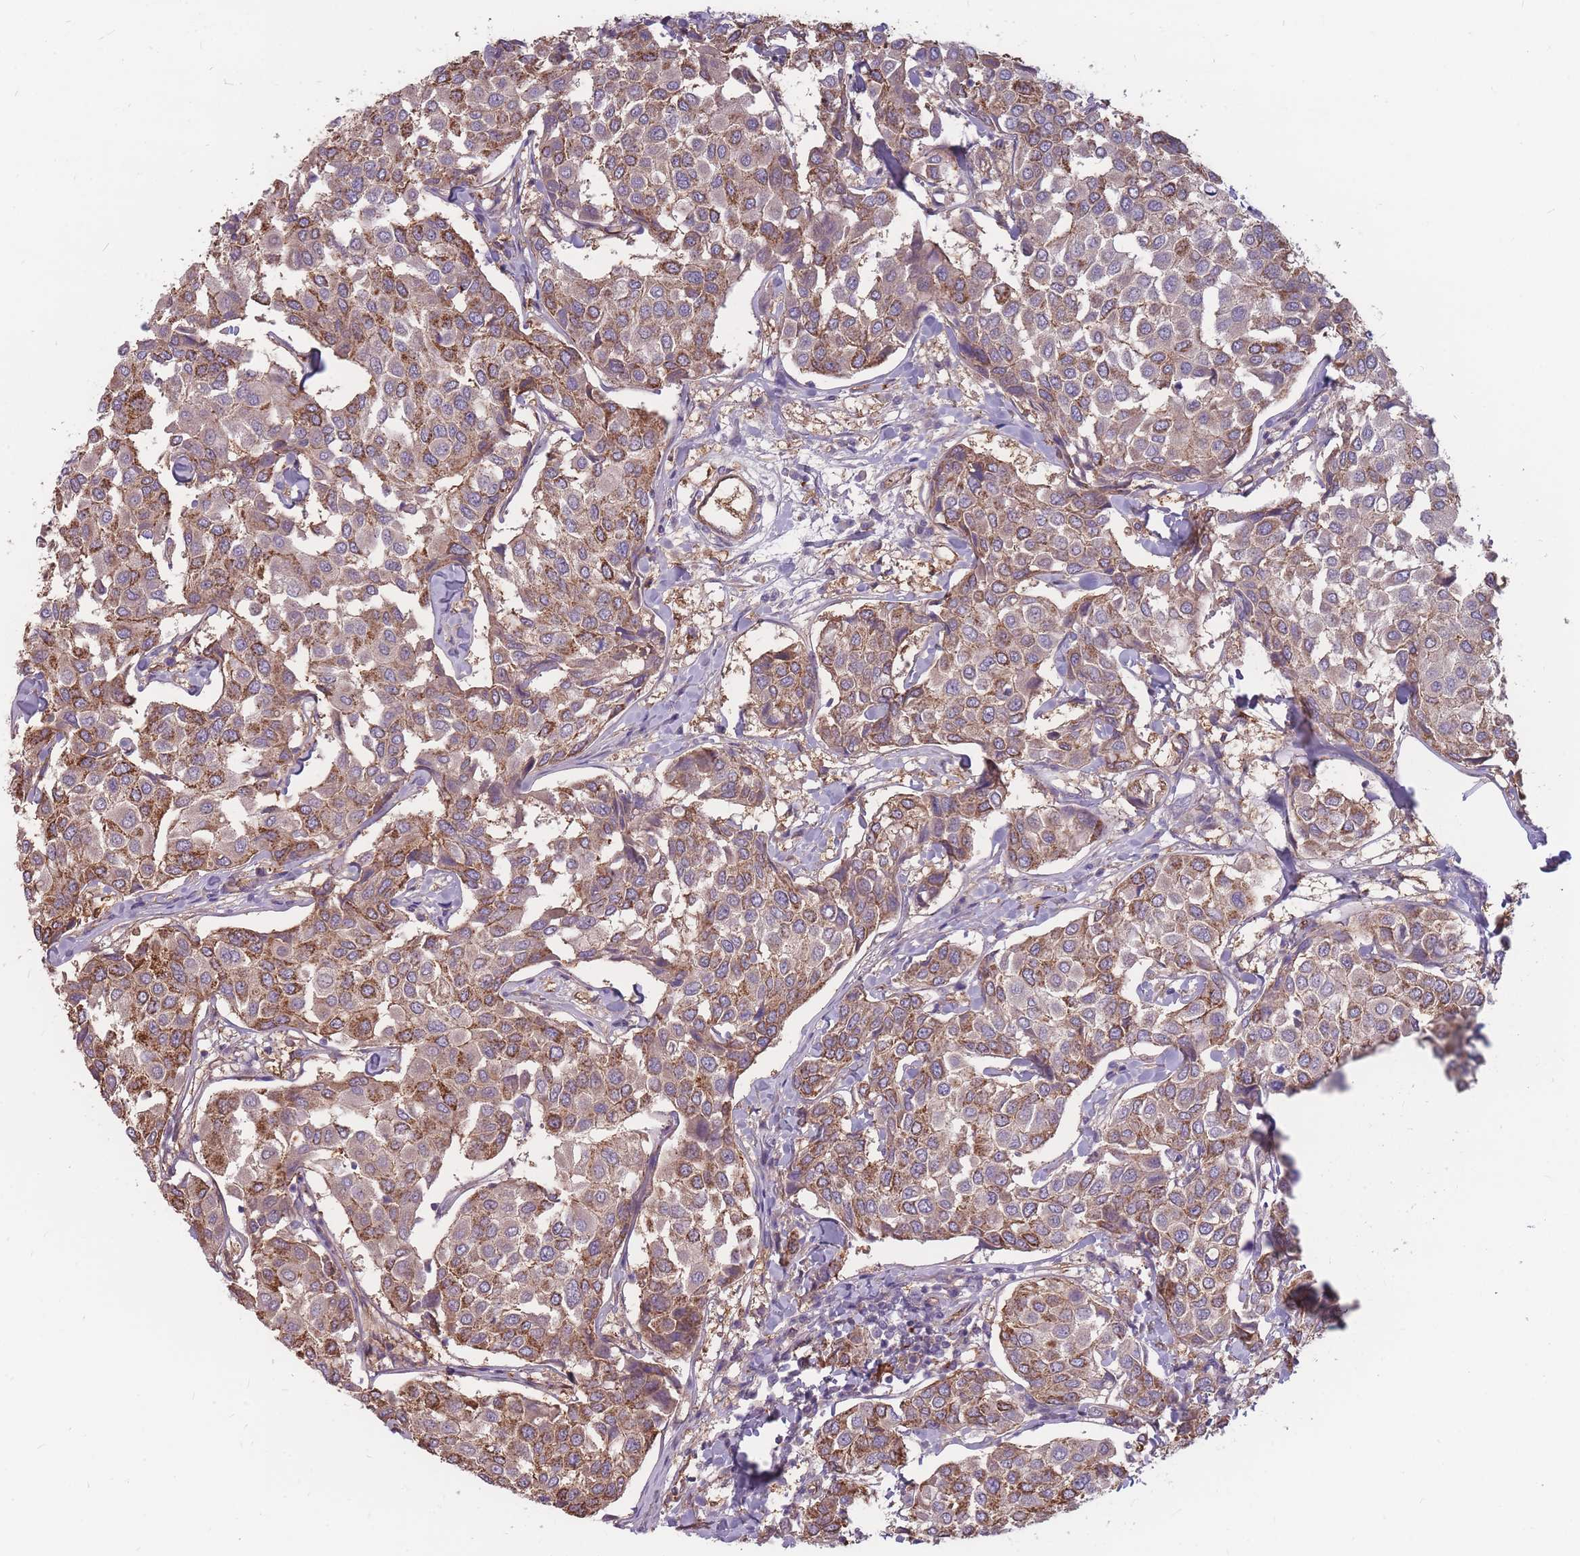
{"staining": {"intensity": "moderate", "quantity": "25%-75%", "location": "cytoplasmic/membranous"}, "tissue": "breast cancer", "cell_type": "Tumor cells", "image_type": "cancer", "snomed": [{"axis": "morphology", "description": "Duct carcinoma"}, {"axis": "topography", "description": "Breast"}], "caption": "Tumor cells show moderate cytoplasmic/membranous staining in about 25%-75% of cells in breast invasive ductal carcinoma. The protein is stained brown, and the nuclei are stained in blue (DAB (3,3'-diaminobenzidine) IHC with brightfield microscopy, high magnification).", "gene": "GNA11", "patient": {"sex": "female", "age": 55}}